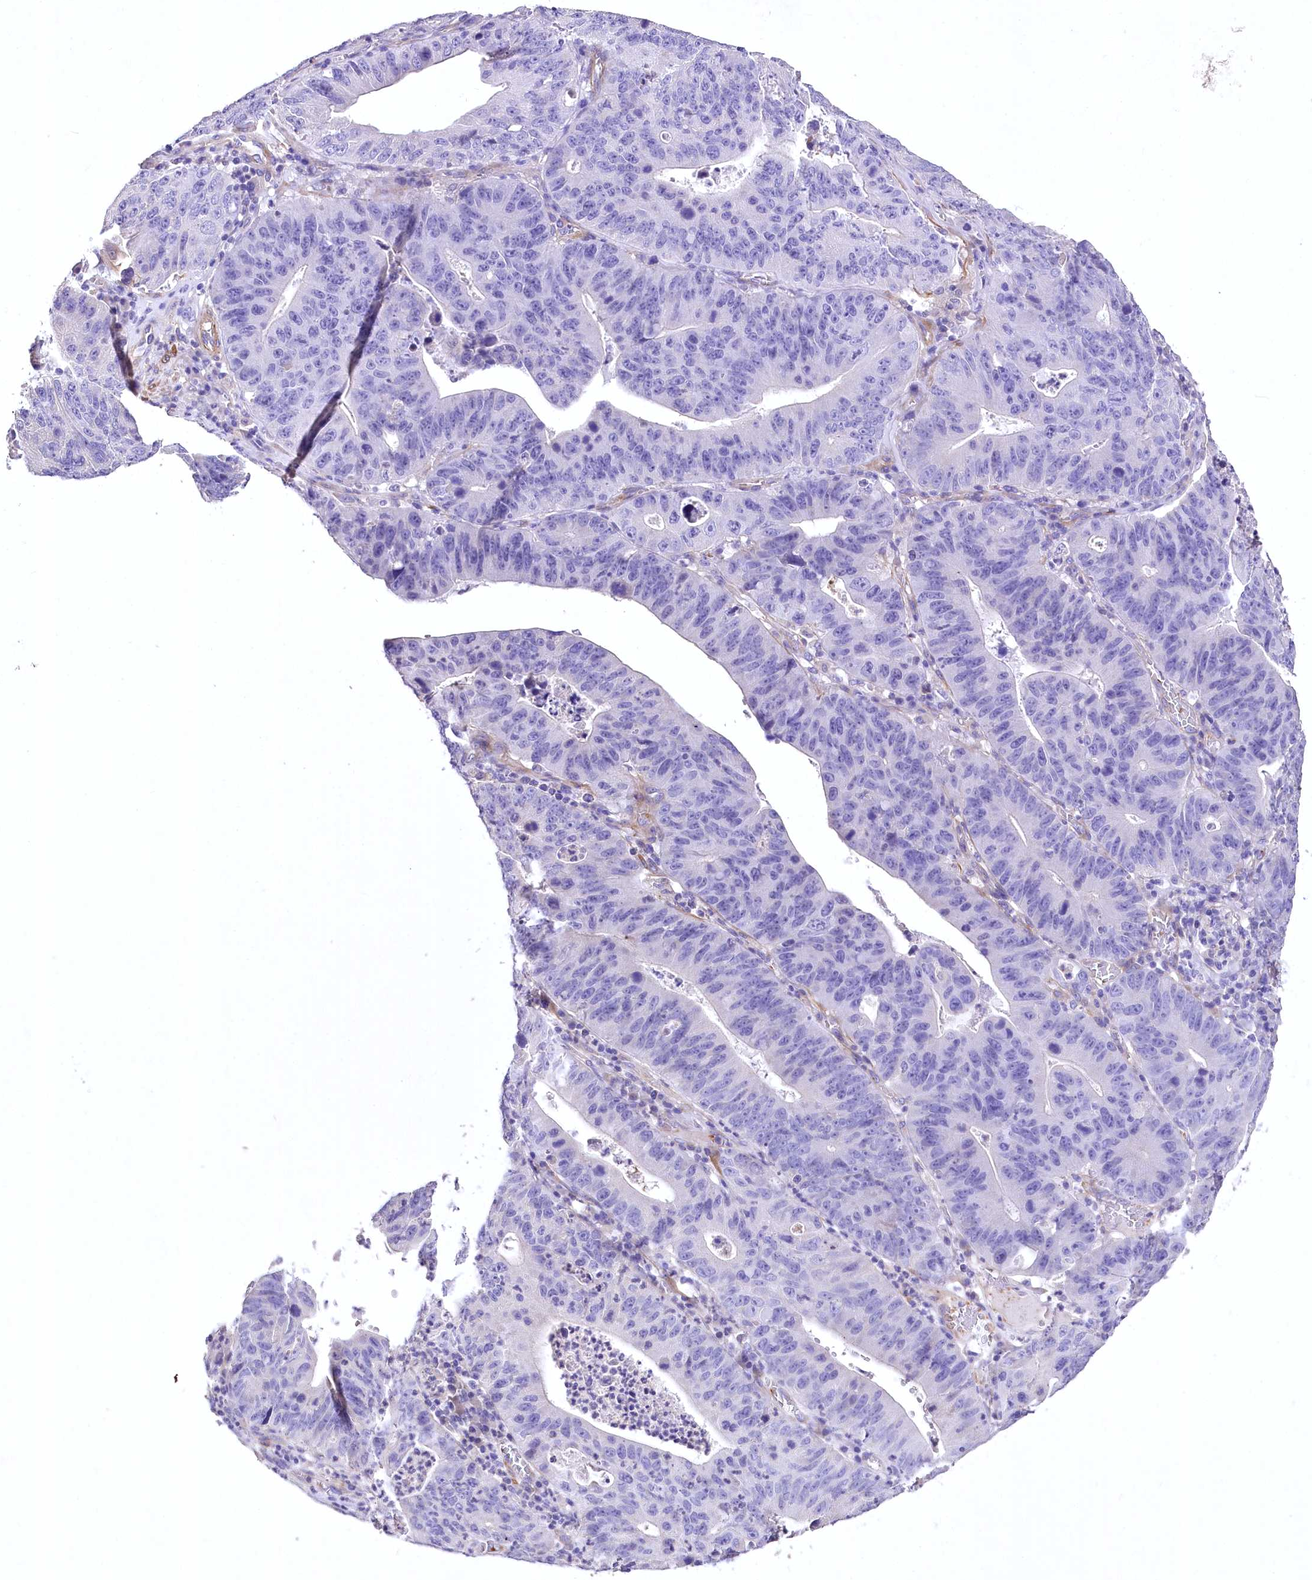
{"staining": {"intensity": "negative", "quantity": "none", "location": "none"}, "tissue": "stomach cancer", "cell_type": "Tumor cells", "image_type": "cancer", "snomed": [{"axis": "morphology", "description": "Adenocarcinoma, NOS"}, {"axis": "topography", "description": "Stomach"}], "caption": "Image shows no significant protein positivity in tumor cells of adenocarcinoma (stomach). (IHC, brightfield microscopy, high magnification).", "gene": "RDH16", "patient": {"sex": "male", "age": 59}}